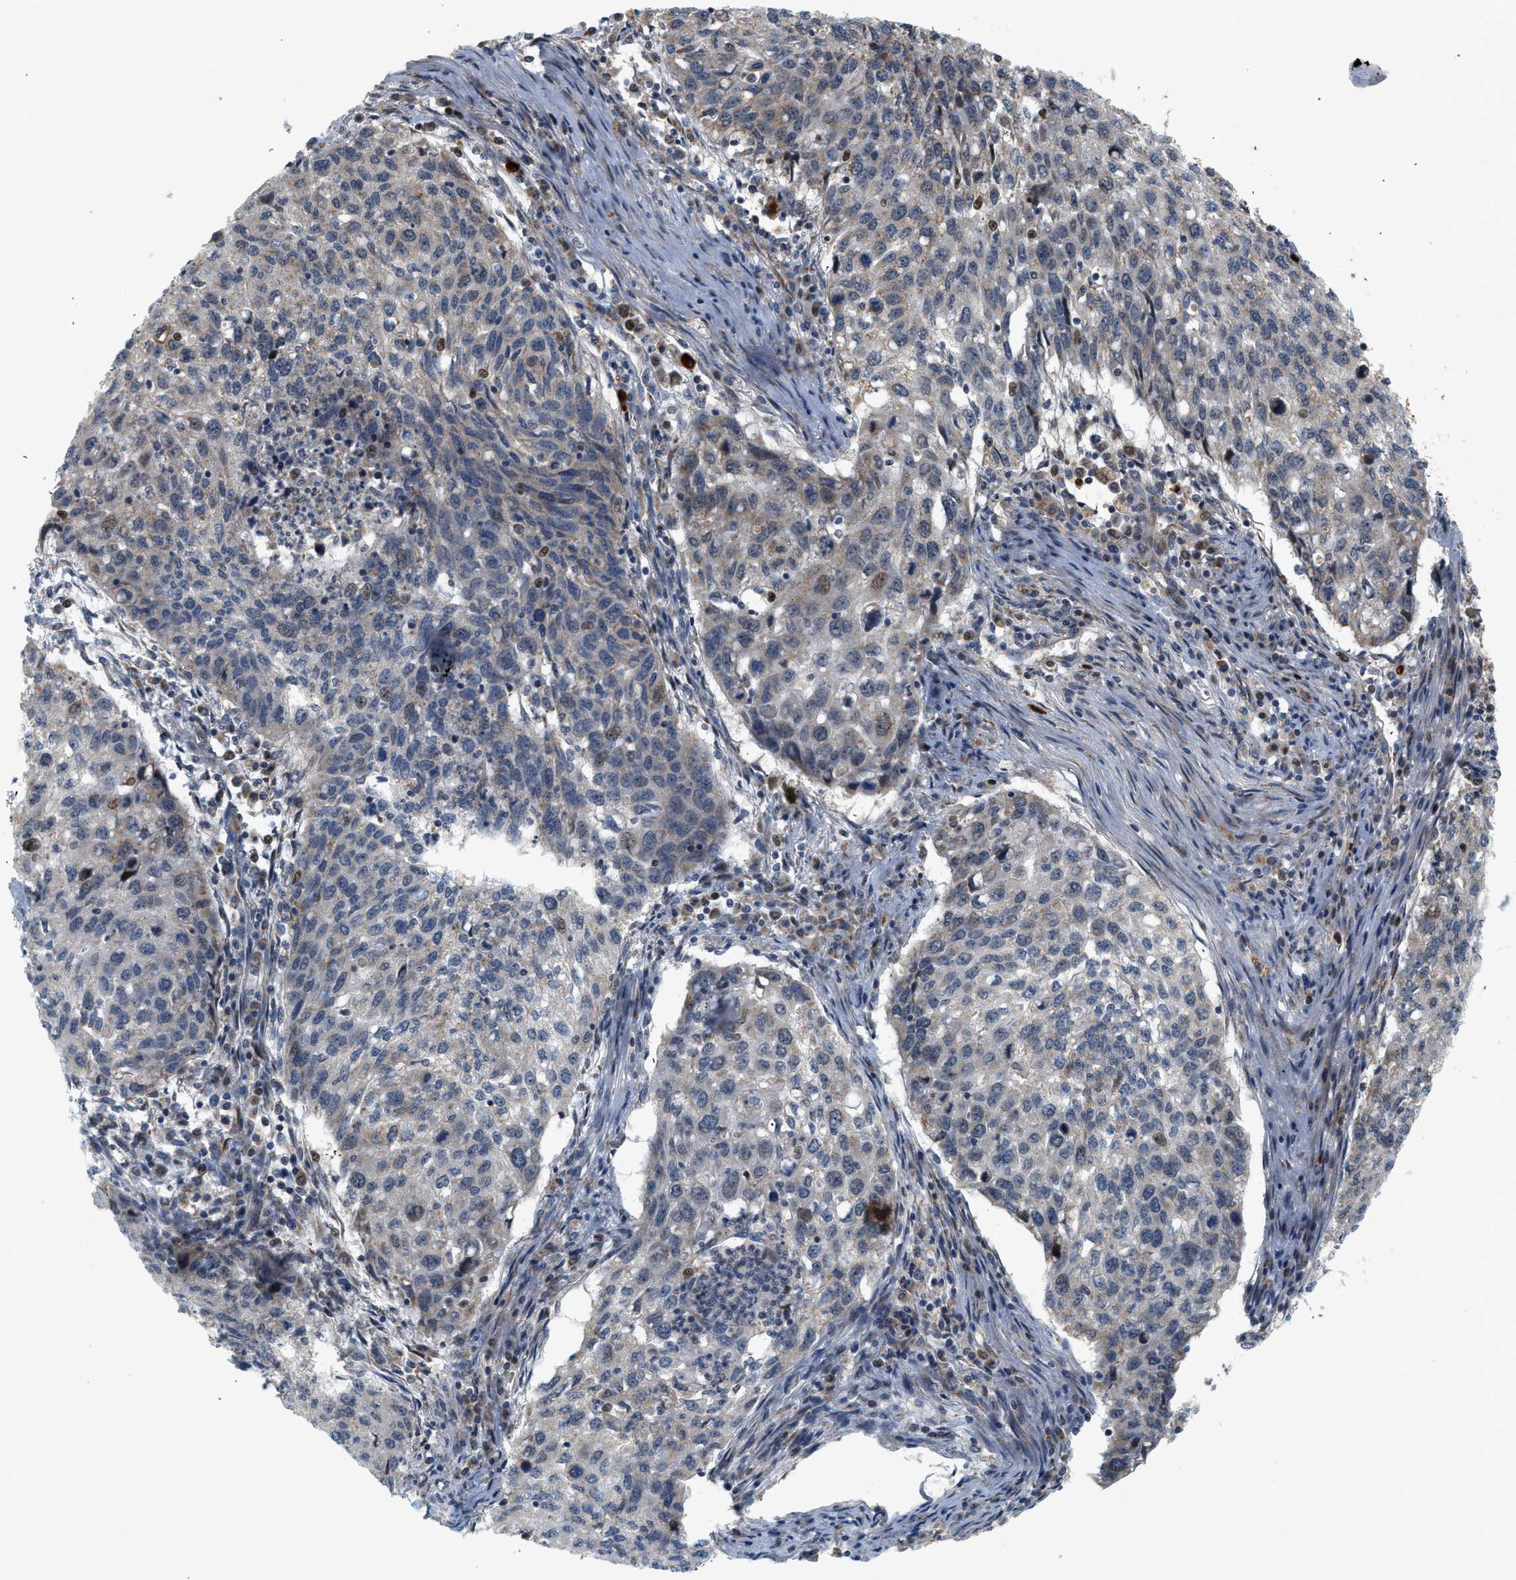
{"staining": {"intensity": "negative", "quantity": "none", "location": "none"}, "tissue": "lung cancer", "cell_type": "Tumor cells", "image_type": "cancer", "snomed": [{"axis": "morphology", "description": "Squamous cell carcinoma, NOS"}, {"axis": "topography", "description": "Lung"}], "caption": "A histopathology image of human squamous cell carcinoma (lung) is negative for staining in tumor cells.", "gene": "MCU", "patient": {"sex": "female", "age": 63}}